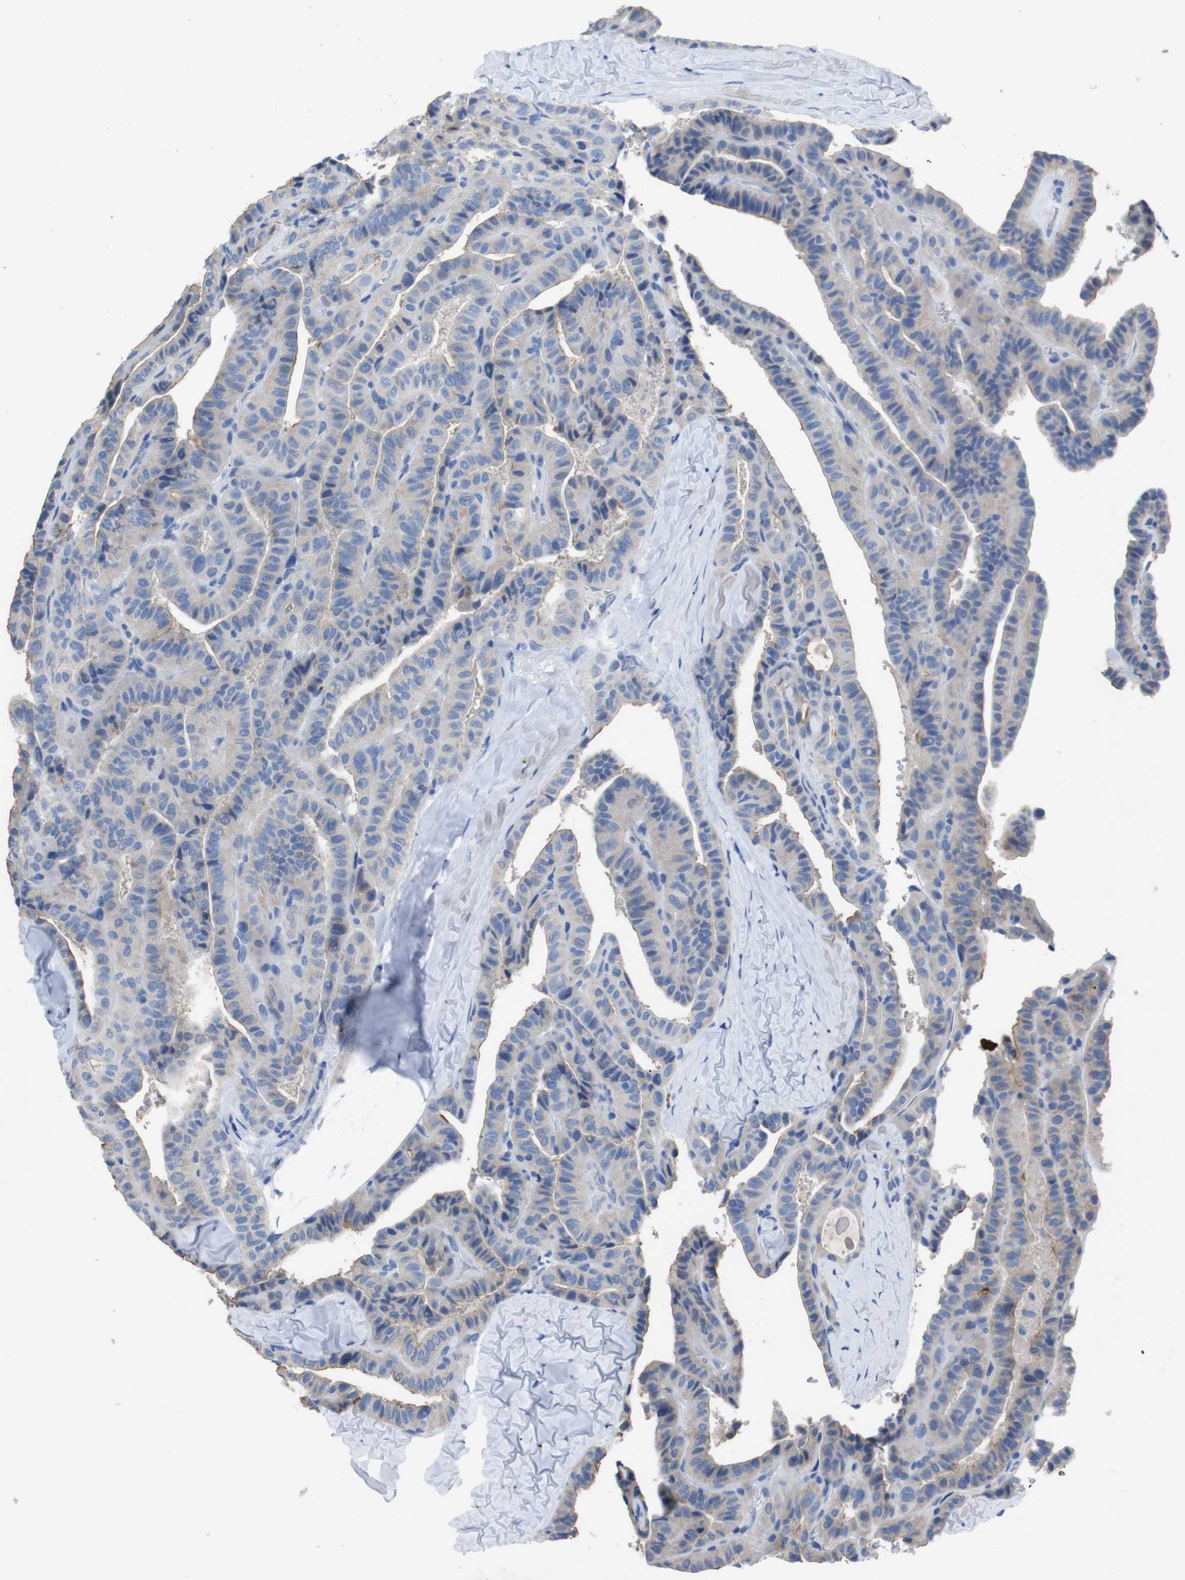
{"staining": {"intensity": "weak", "quantity": "25%-75%", "location": "cytoplasmic/membranous"}, "tissue": "thyroid cancer", "cell_type": "Tumor cells", "image_type": "cancer", "snomed": [{"axis": "morphology", "description": "Papillary adenocarcinoma, NOS"}, {"axis": "topography", "description": "Thyroid gland"}], "caption": "Weak cytoplasmic/membranous positivity for a protein is present in approximately 25%-75% of tumor cells of thyroid cancer using immunohistochemistry.", "gene": "GJB2", "patient": {"sex": "male", "age": 77}}